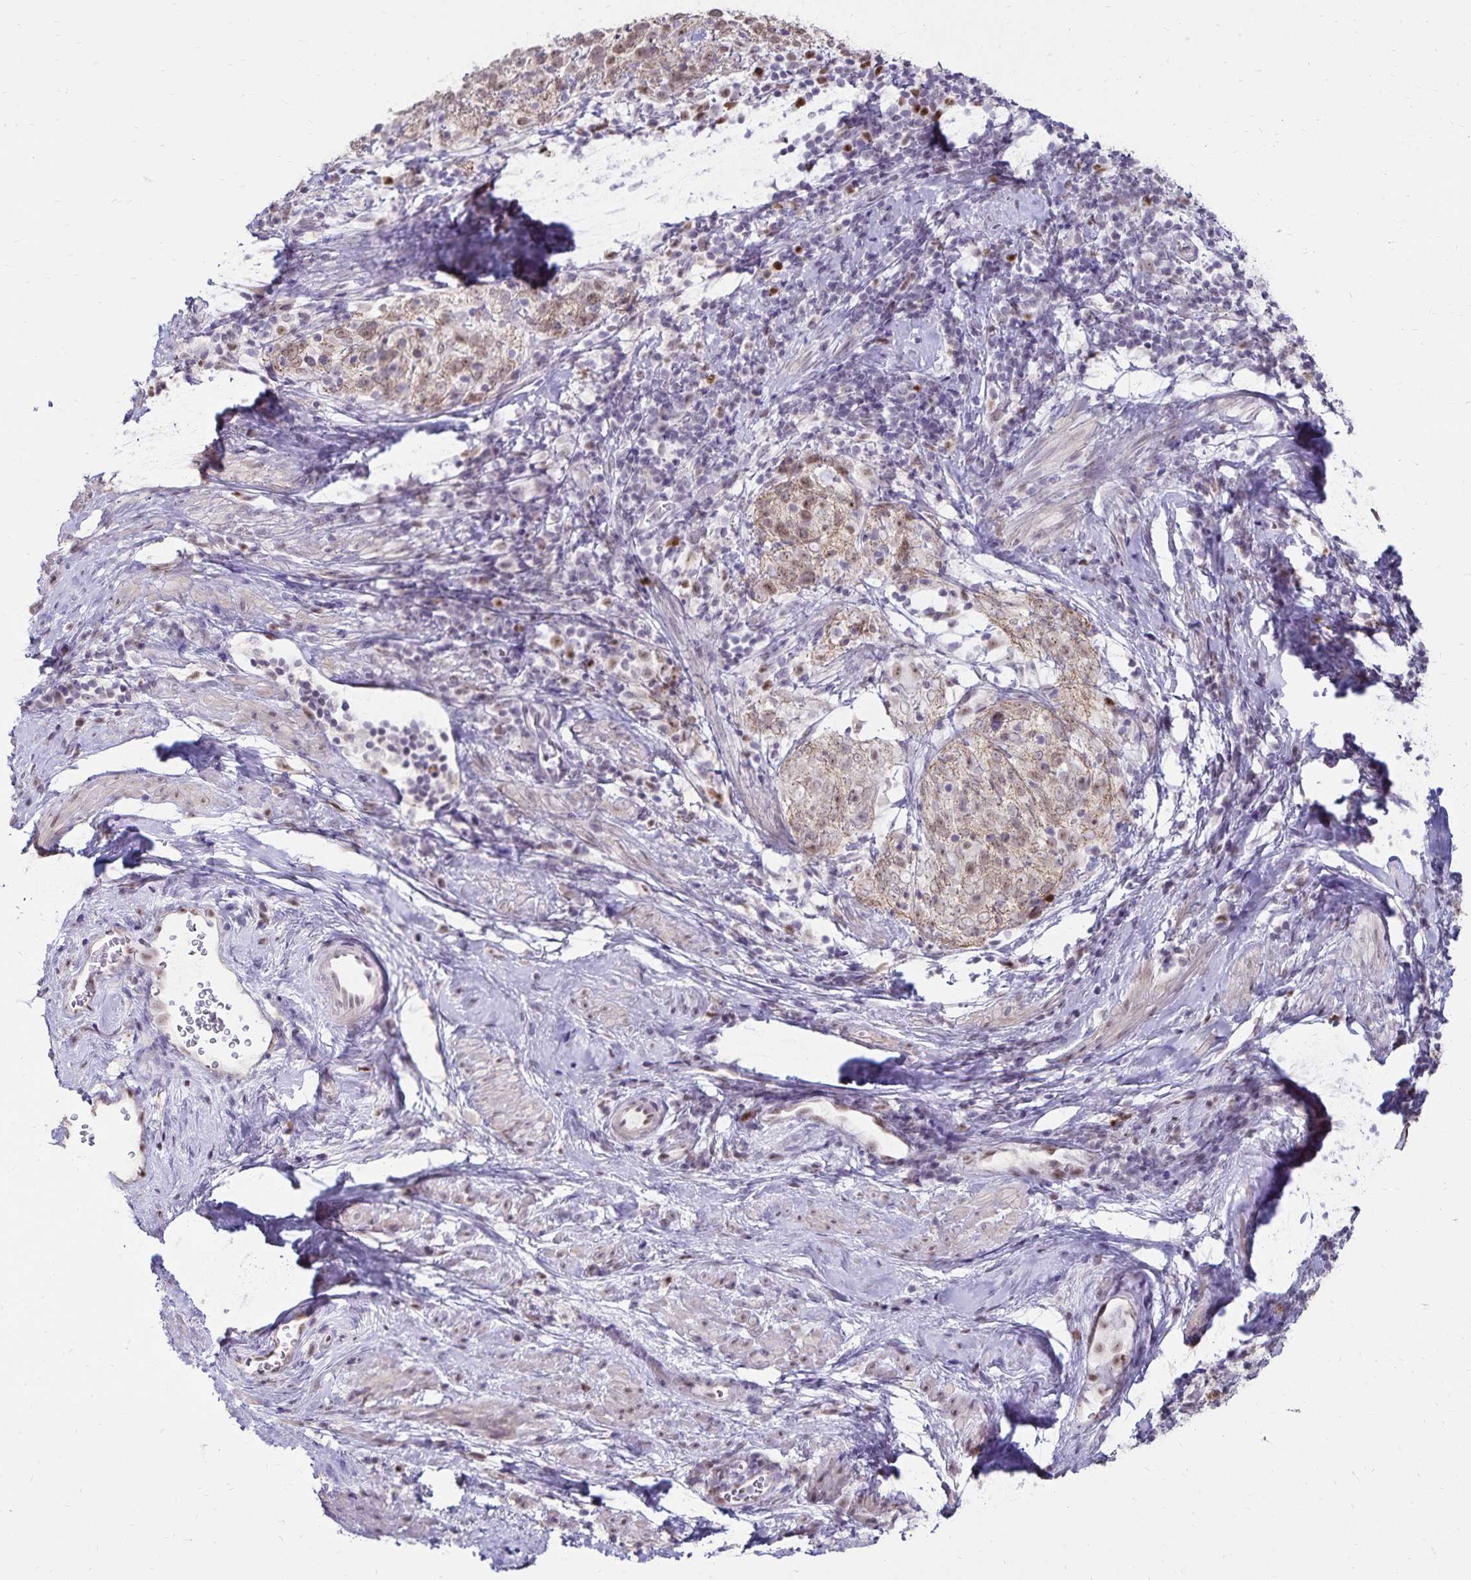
{"staining": {"intensity": "weak", "quantity": "25%-75%", "location": "cytoplasmic/membranous,nuclear"}, "tissue": "cervical cancer", "cell_type": "Tumor cells", "image_type": "cancer", "snomed": [{"axis": "morphology", "description": "Squamous cell carcinoma, NOS"}, {"axis": "topography", "description": "Cervix"}], "caption": "A high-resolution histopathology image shows immunohistochemistry staining of cervical cancer, which shows weak cytoplasmic/membranous and nuclear positivity in about 25%-75% of tumor cells. The staining is performed using DAB brown chromogen to label protein expression. The nuclei are counter-stained blue using hematoxylin.", "gene": "POLB", "patient": {"sex": "female", "age": 61}}